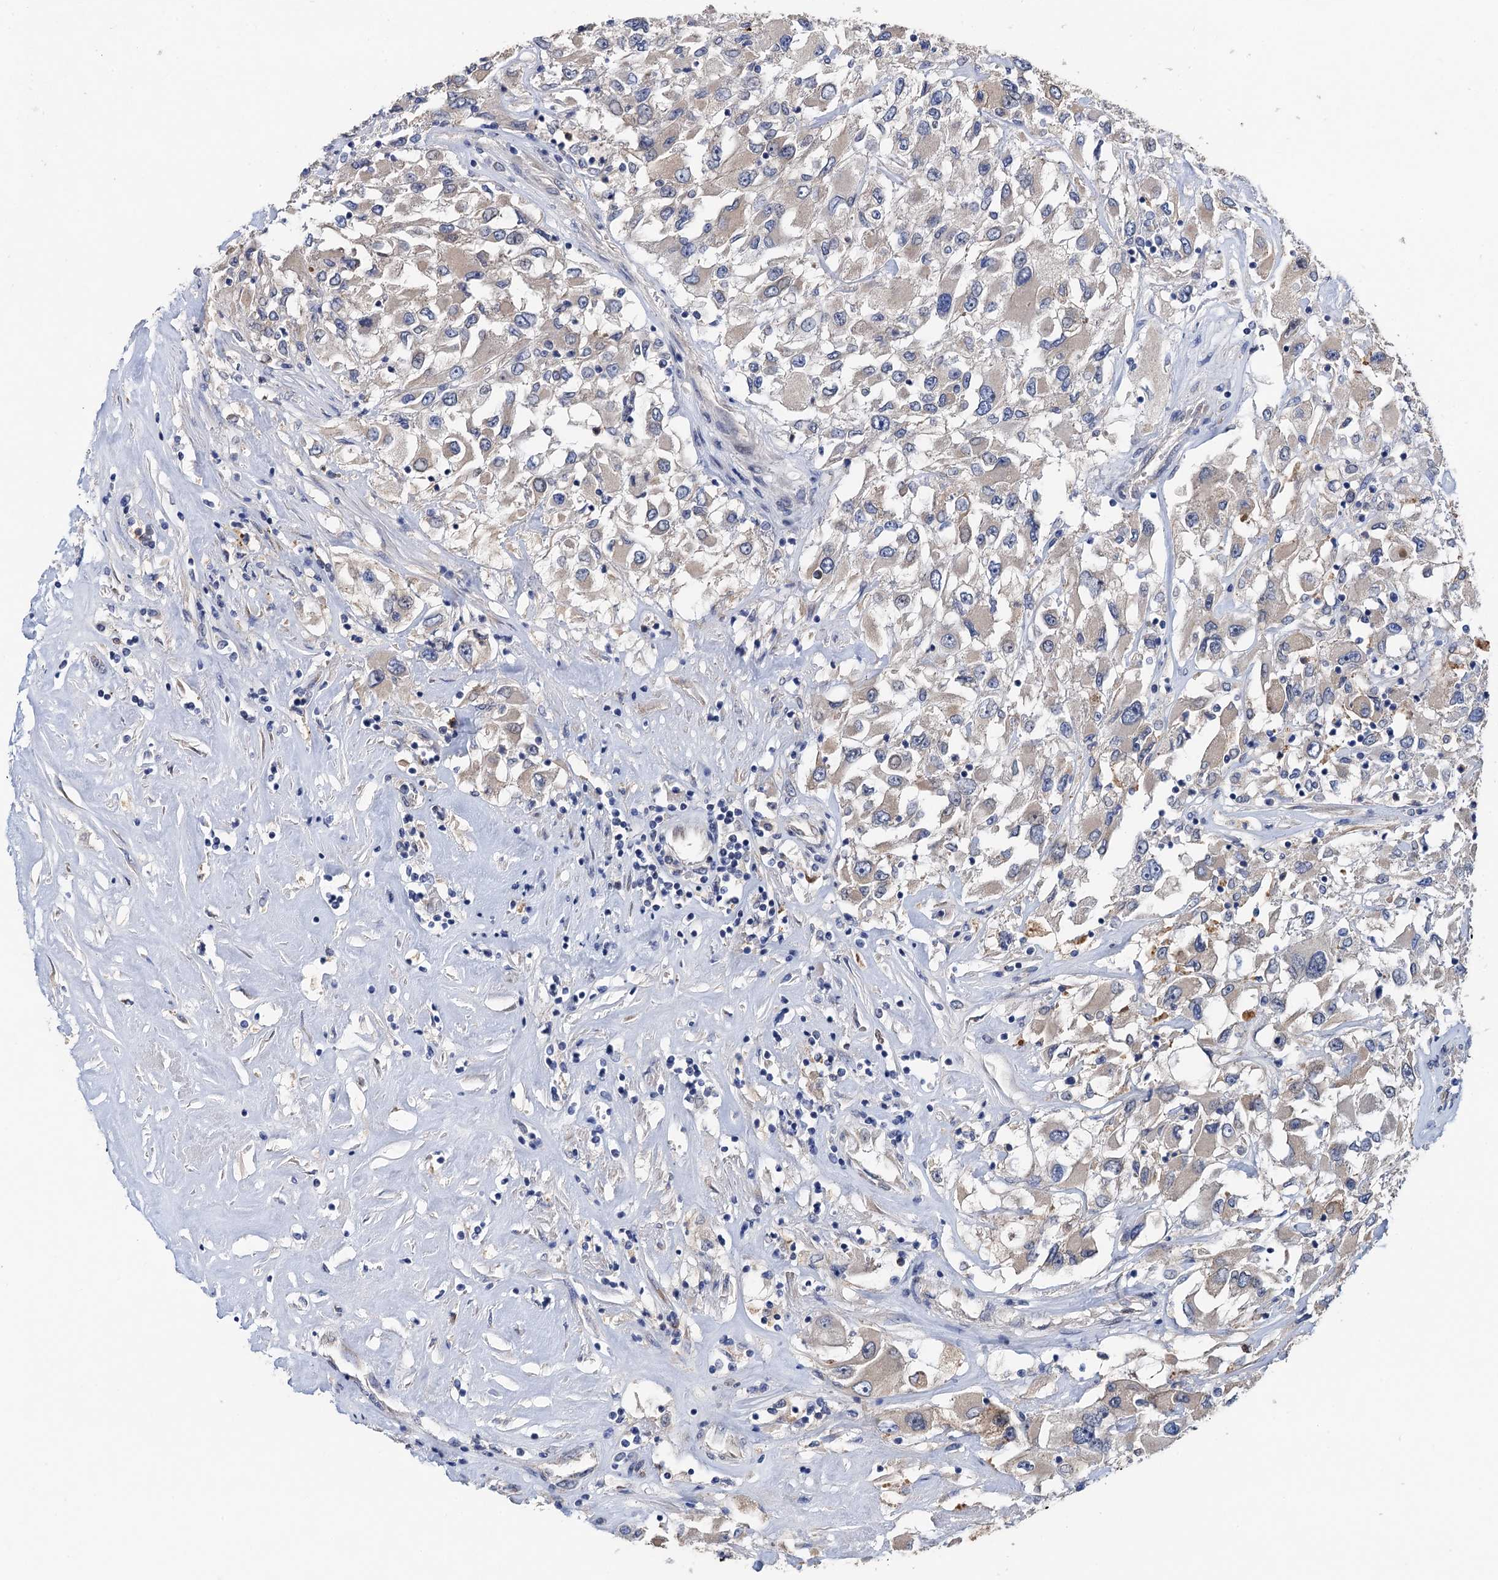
{"staining": {"intensity": "negative", "quantity": "none", "location": "none"}, "tissue": "renal cancer", "cell_type": "Tumor cells", "image_type": "cancer", "snomed": [{"axis": "morphology", "description": "Adenocarcinoma, NOS"}, {"axis": "topography", "description": "Kidney"}], "caption": "A high-resolution micrograph shows IHC staining of adenocarcinoma (renal), which demonstrates no significant expression in tumor cells.", "gene": "TMEM39B", "patient": {"sex": "female", "age": 52}}